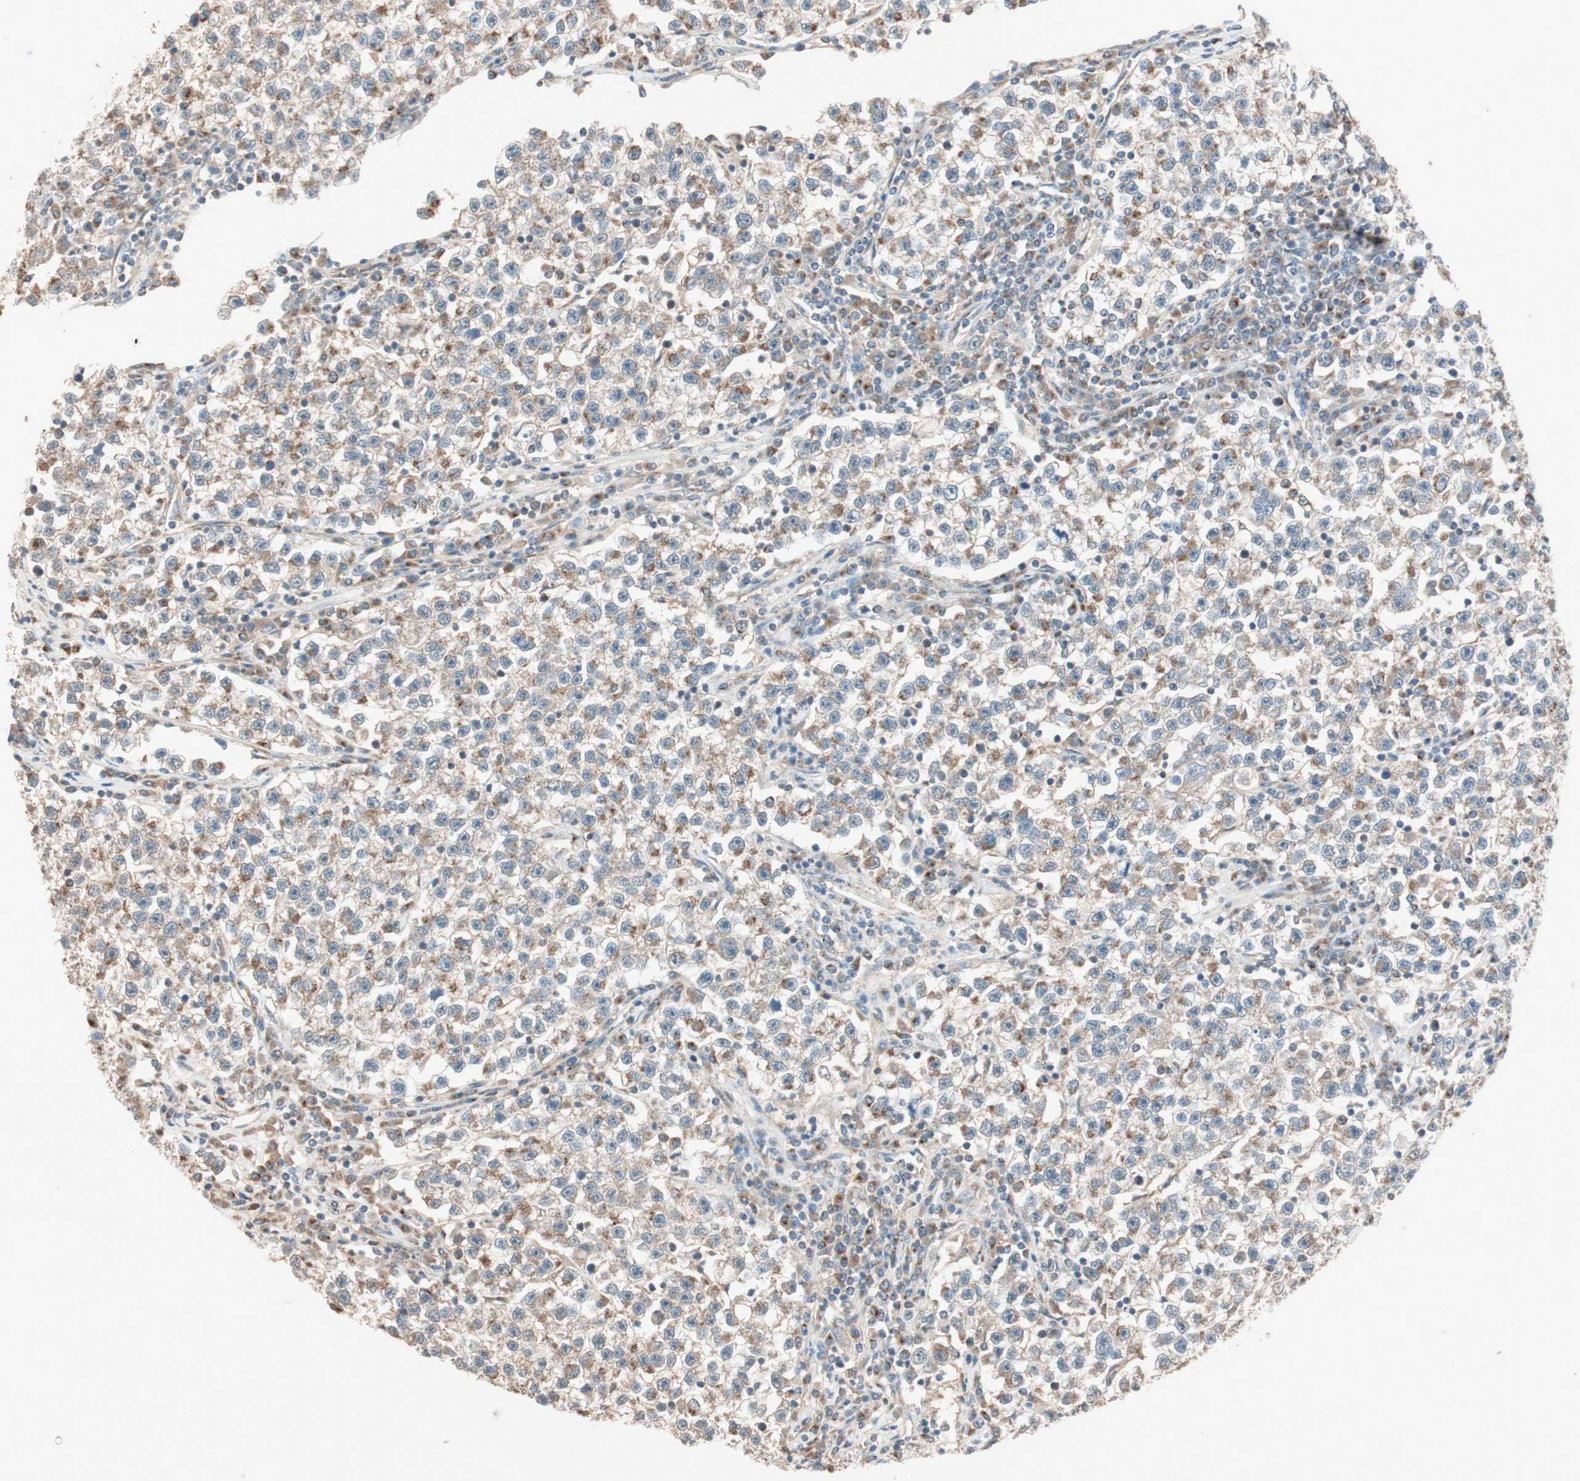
{"staining": {"intensity": "moderate", "quantity": ">75%", "location": "cytoplasmic/membranous"}, "tissue": "testis cancer", "cell_type": "Tumor cells", "image_type": "cancer", "snomed": [{"axis": "morphology", "description": "Seminoma, NOS"}, {"axis": "topography", "description": "Testis"}], "caption": "Moderate cytoplasmic/membranous positivity is identified in approximately >75% of tumor cells in seminoma (testis). (IHC, brightfield microscopy, high magnification).", "gene": "SEC16A", "patient": {"sex": "male", "age": 22}}